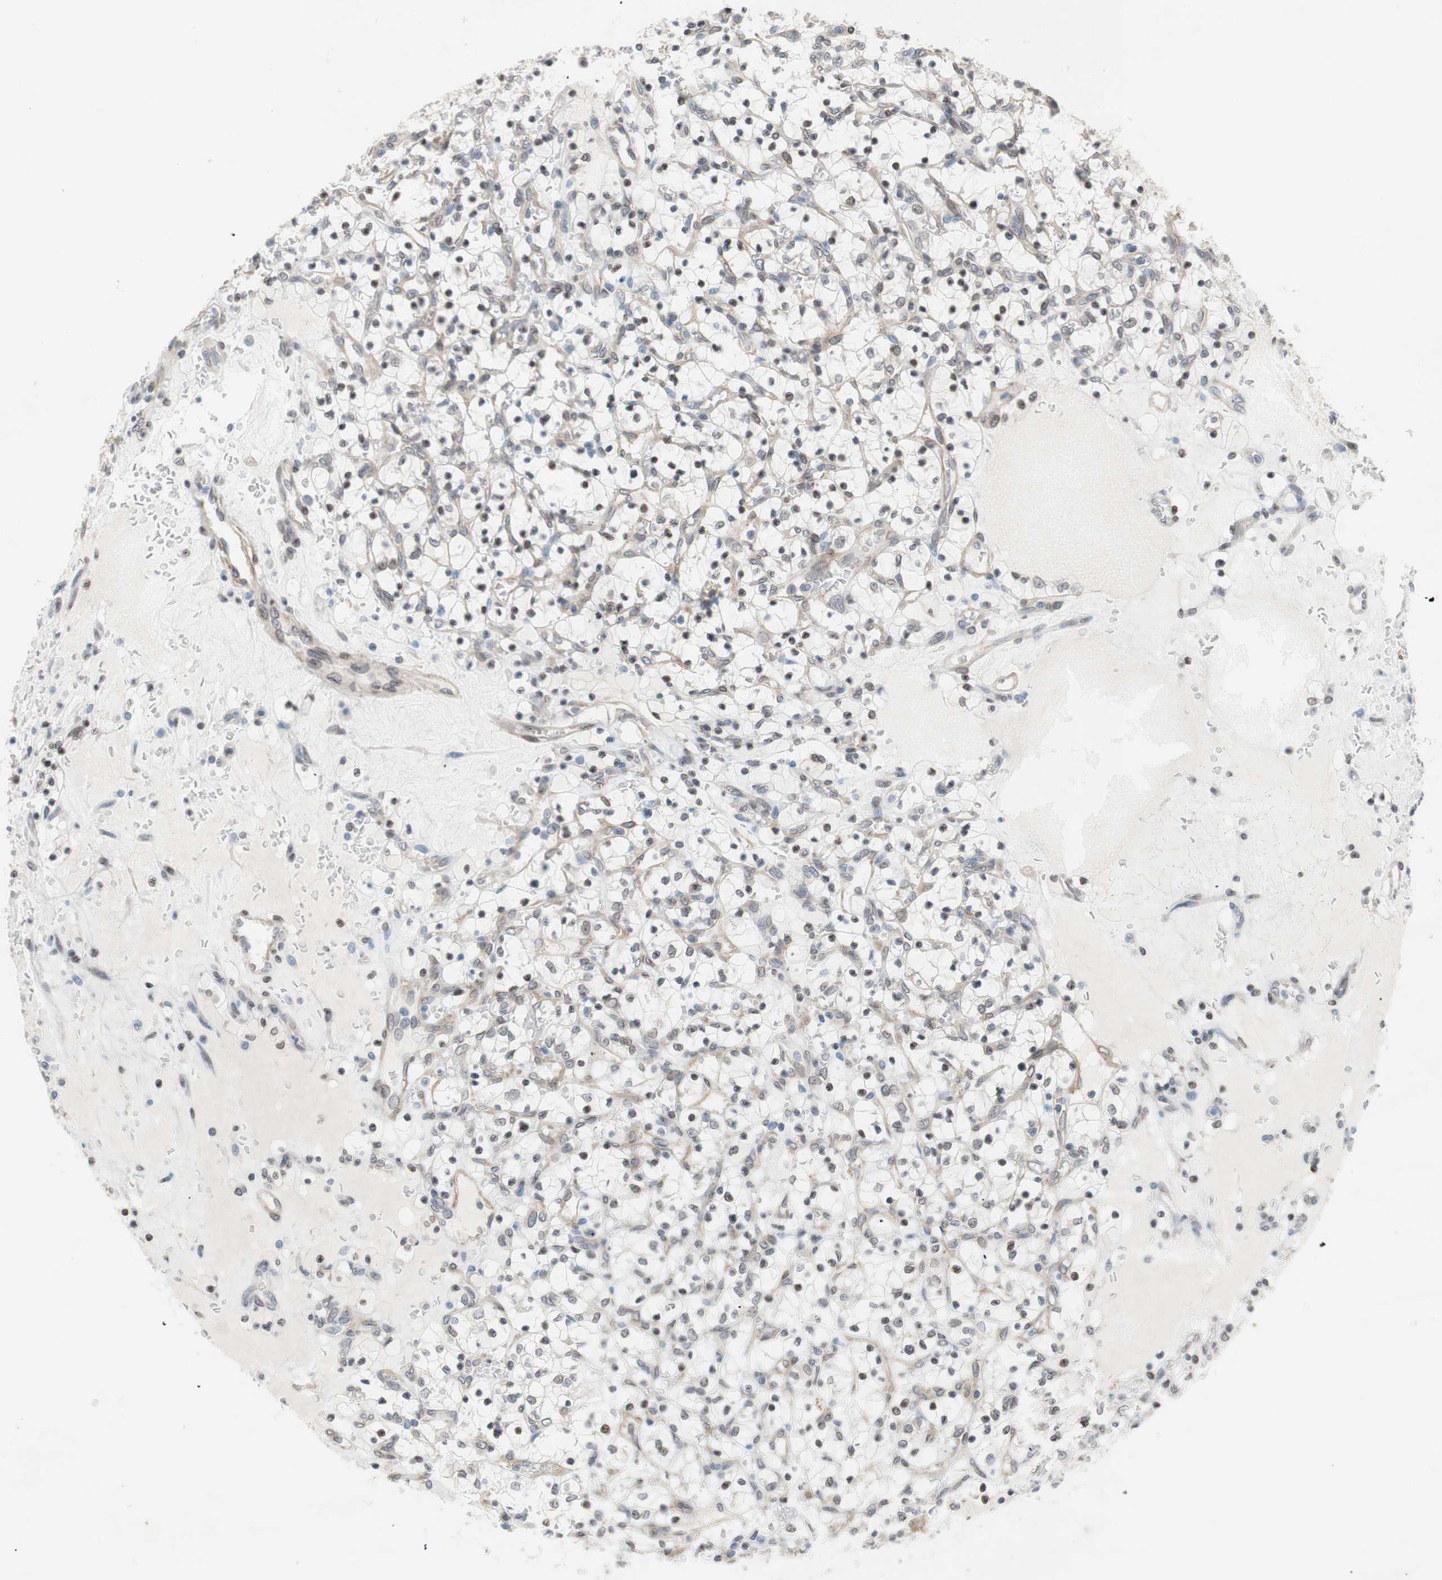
{"staining": {"intensity": "weak", "quantity": "25%-75%", "location": "cytoplasmic/membranous,nuclear"}, "tissue": "renal cancer", "cell_type": "Tumor cells", "image_type": "cancer", "snomed": [{"axis": "morphology", "description": "Adenocarcinoma, NOS"}, {"axis": "topography", "description": "Kidney"}], "caption": "Human renal adenocarcinoma stained with a protein marker exhibits weak staining in tumor cells.", "gene": "ARNT2", "patient": {"sex": "female", "age": 69}}